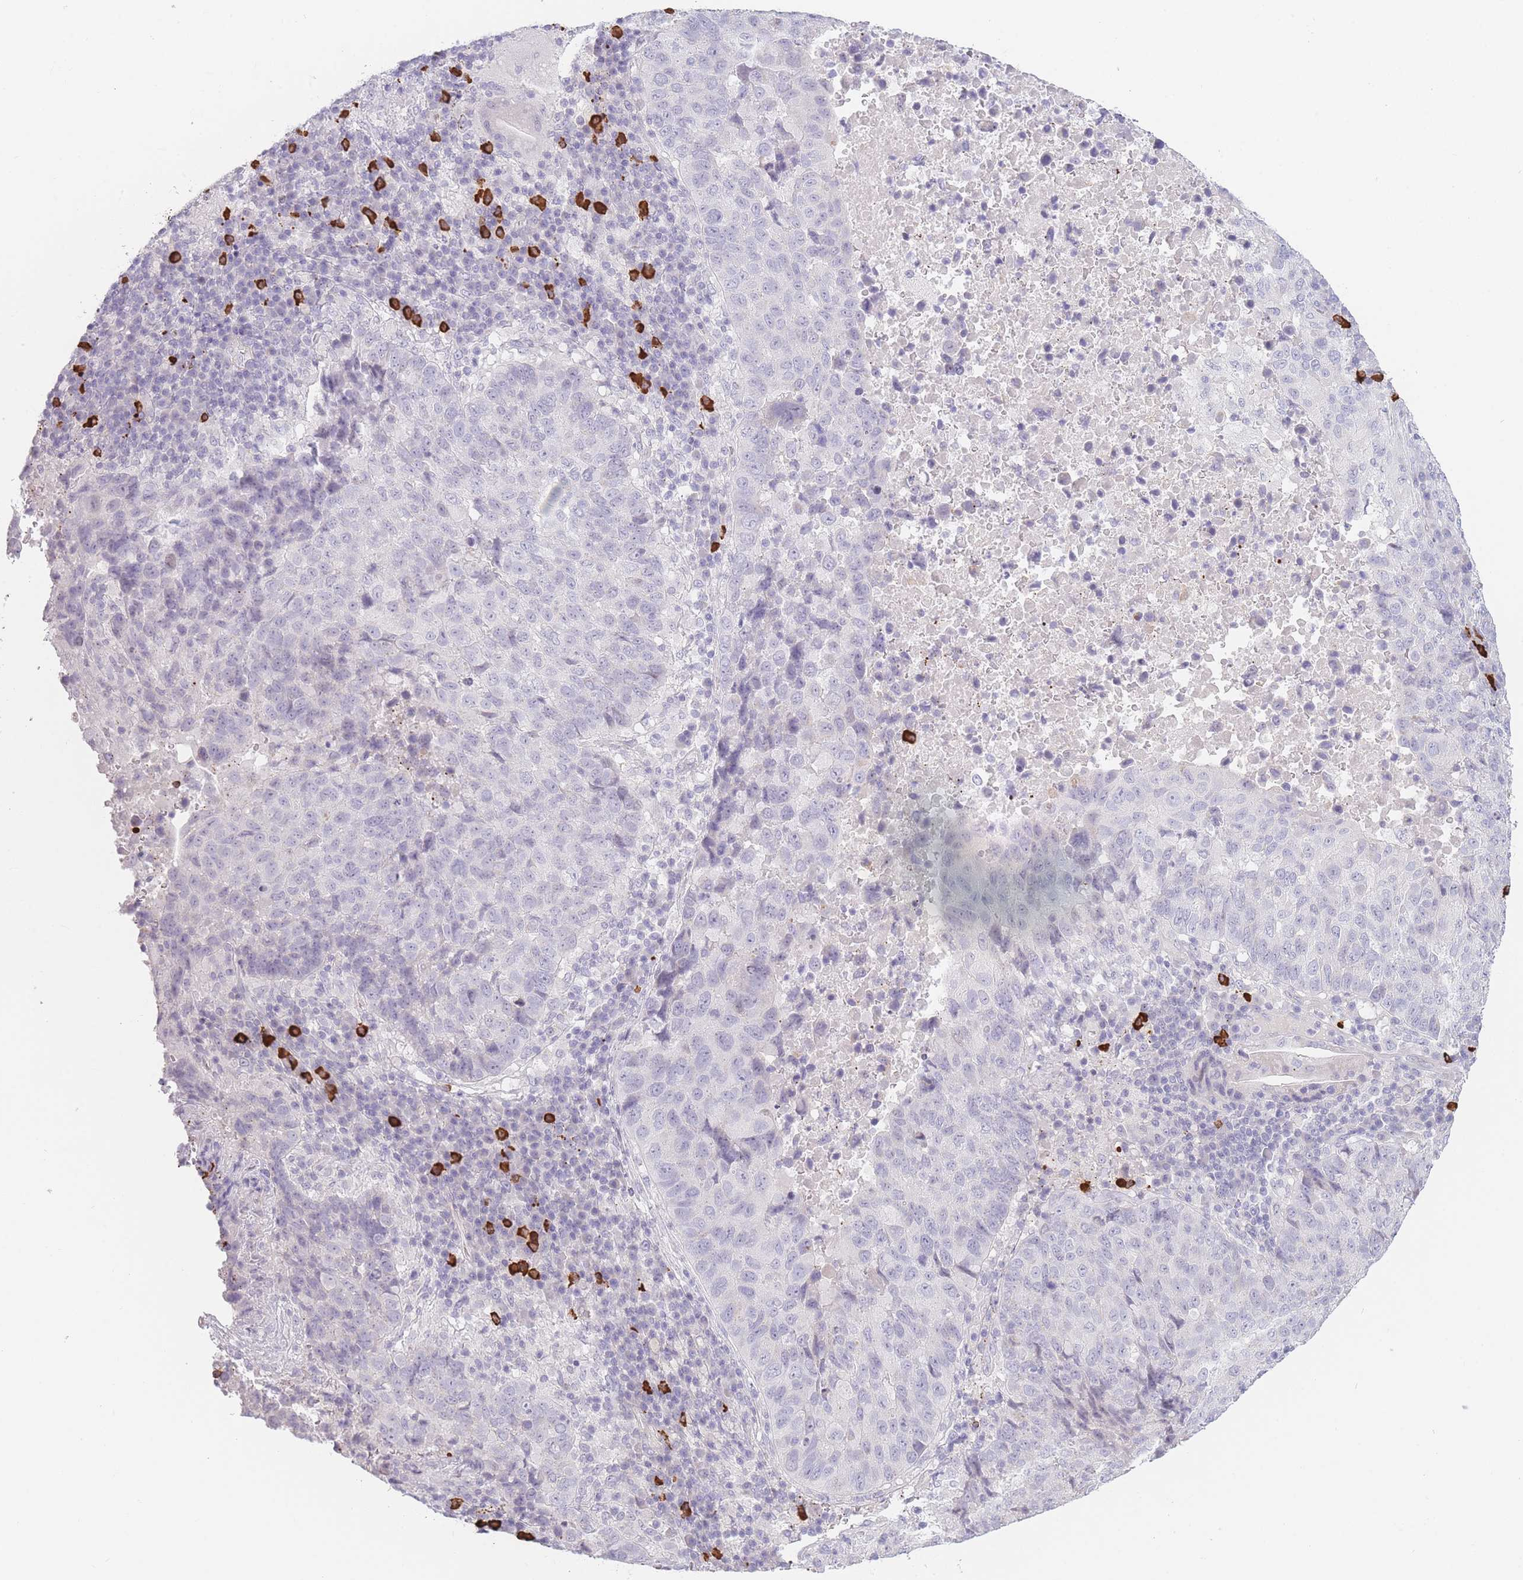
{"staining": {"intensity": "negative", "quantity": "none", "location": "none"}, "tissue": "lung cancer", "cell_type": "Tumor cells", "image_type": "cancer", "snomed": [{"axis": "morphology", "description": "Squamous cell carcinoma, NOS"}, {"axis": "topography", "description": "Lung"}], "caption": "High magnification brightfield microscopy of lung cancer (squamous cell carcinoma) stained with DAB (3,3'-diaminobenzidine) (brown) and counterstained with hematoxylin (blue): tumor cells show no significant positivity.", "gene": "PLEKHG2", "patient": {"sex": "male", "age": 73}}